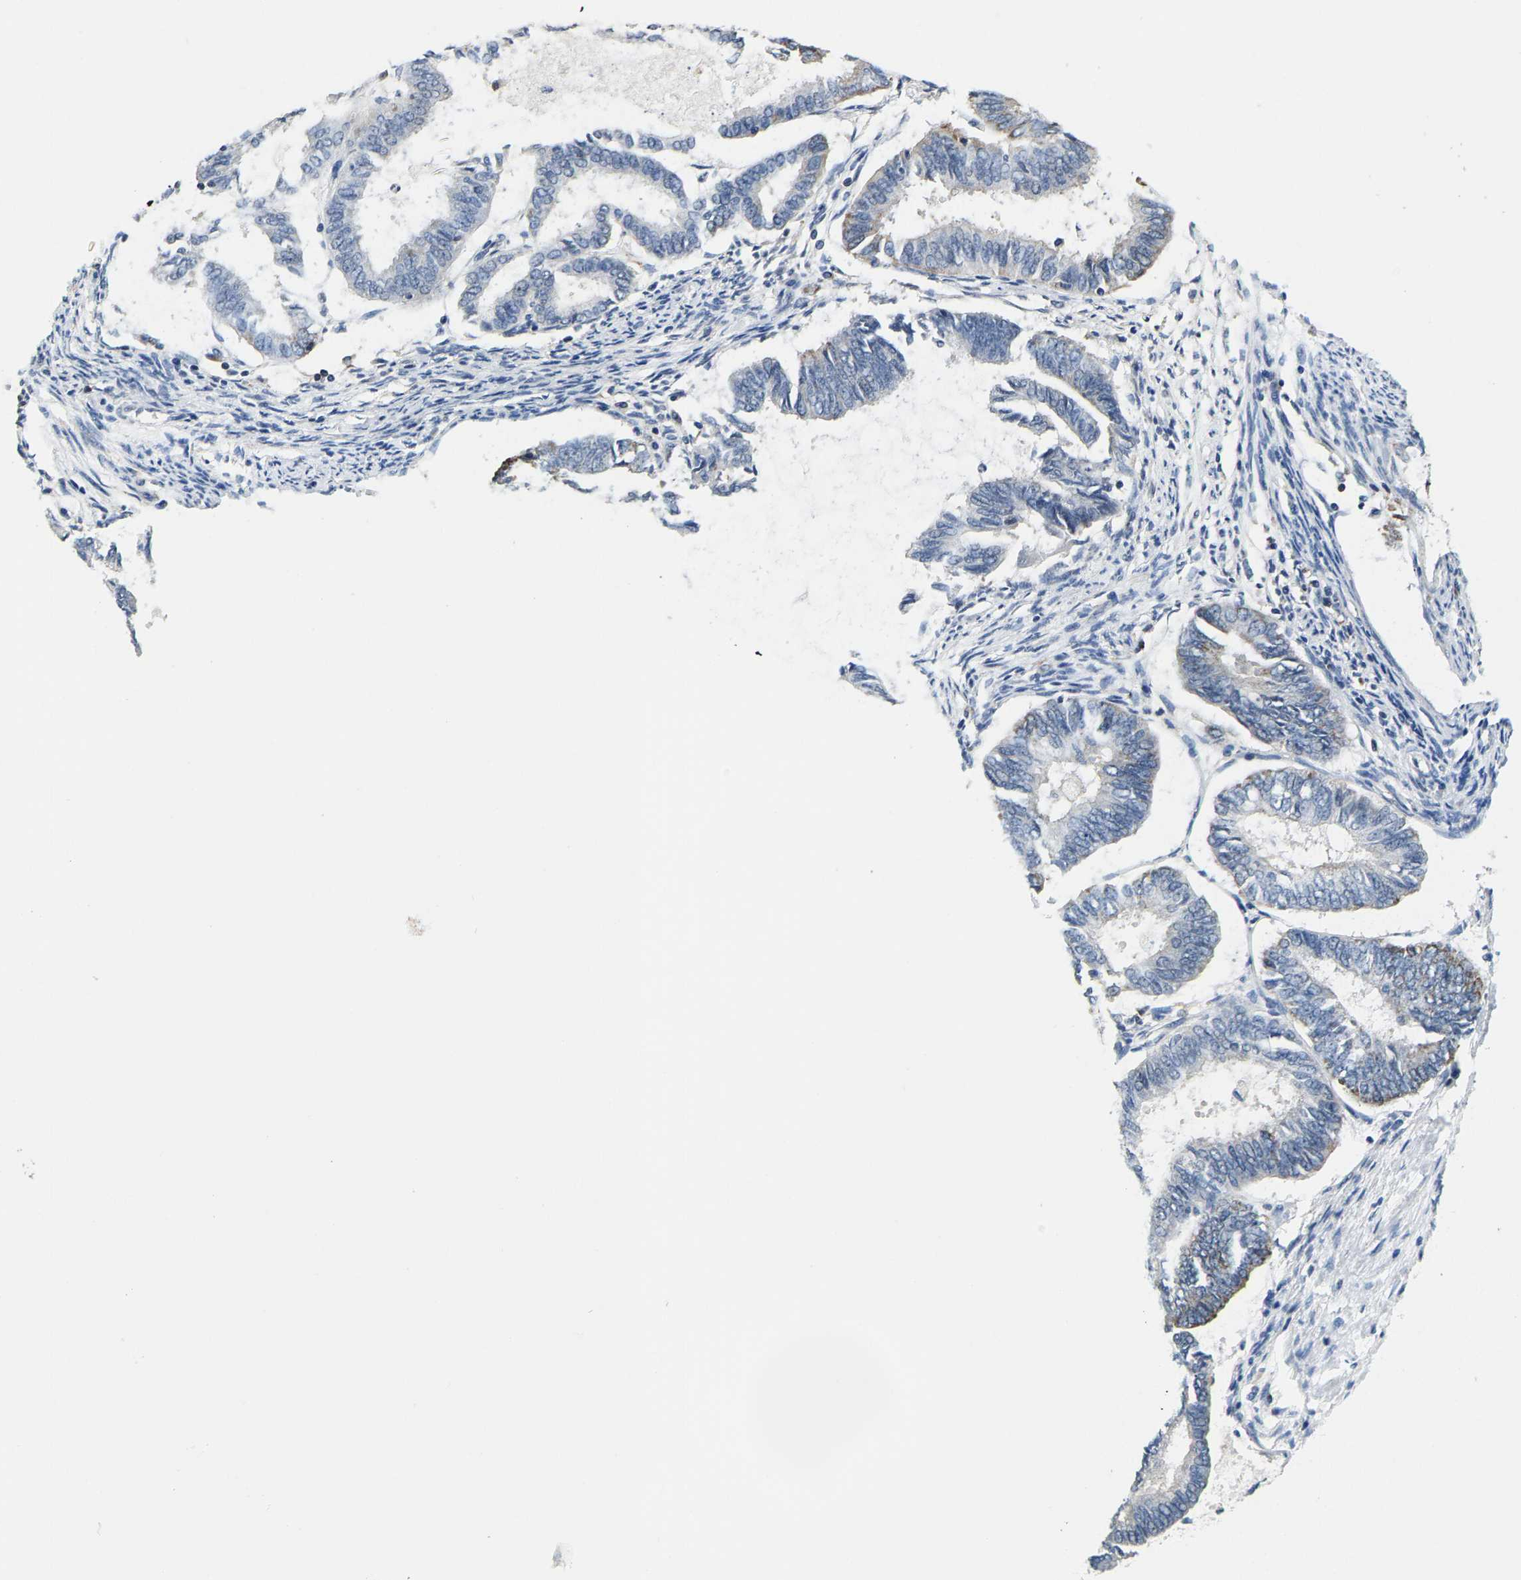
{"staining": {"intensity": "negative", "quantity": "none", "location": "none"}, "tissue": "endometrial cancer", "cell_type": "Tumor cells", "image_type": "cancer", "snomed": [{"axis": "morphology", "description": "Adenocarcinoma, NOS"}, {"axis": "topography", "description": "Endometrium"}], "caption": "Immunohistochemical staining of endometrial cancer (adenocarcinoma) exhibits no significant expression in tumor cells. The staining was performed using DAB to visualize the protein expression in brown, while the nuclei were stained in blue with hematoxylin (Magnification: 20x).", "gene": "SHMT2", "patient": {"sex": "female", "age": 86}}